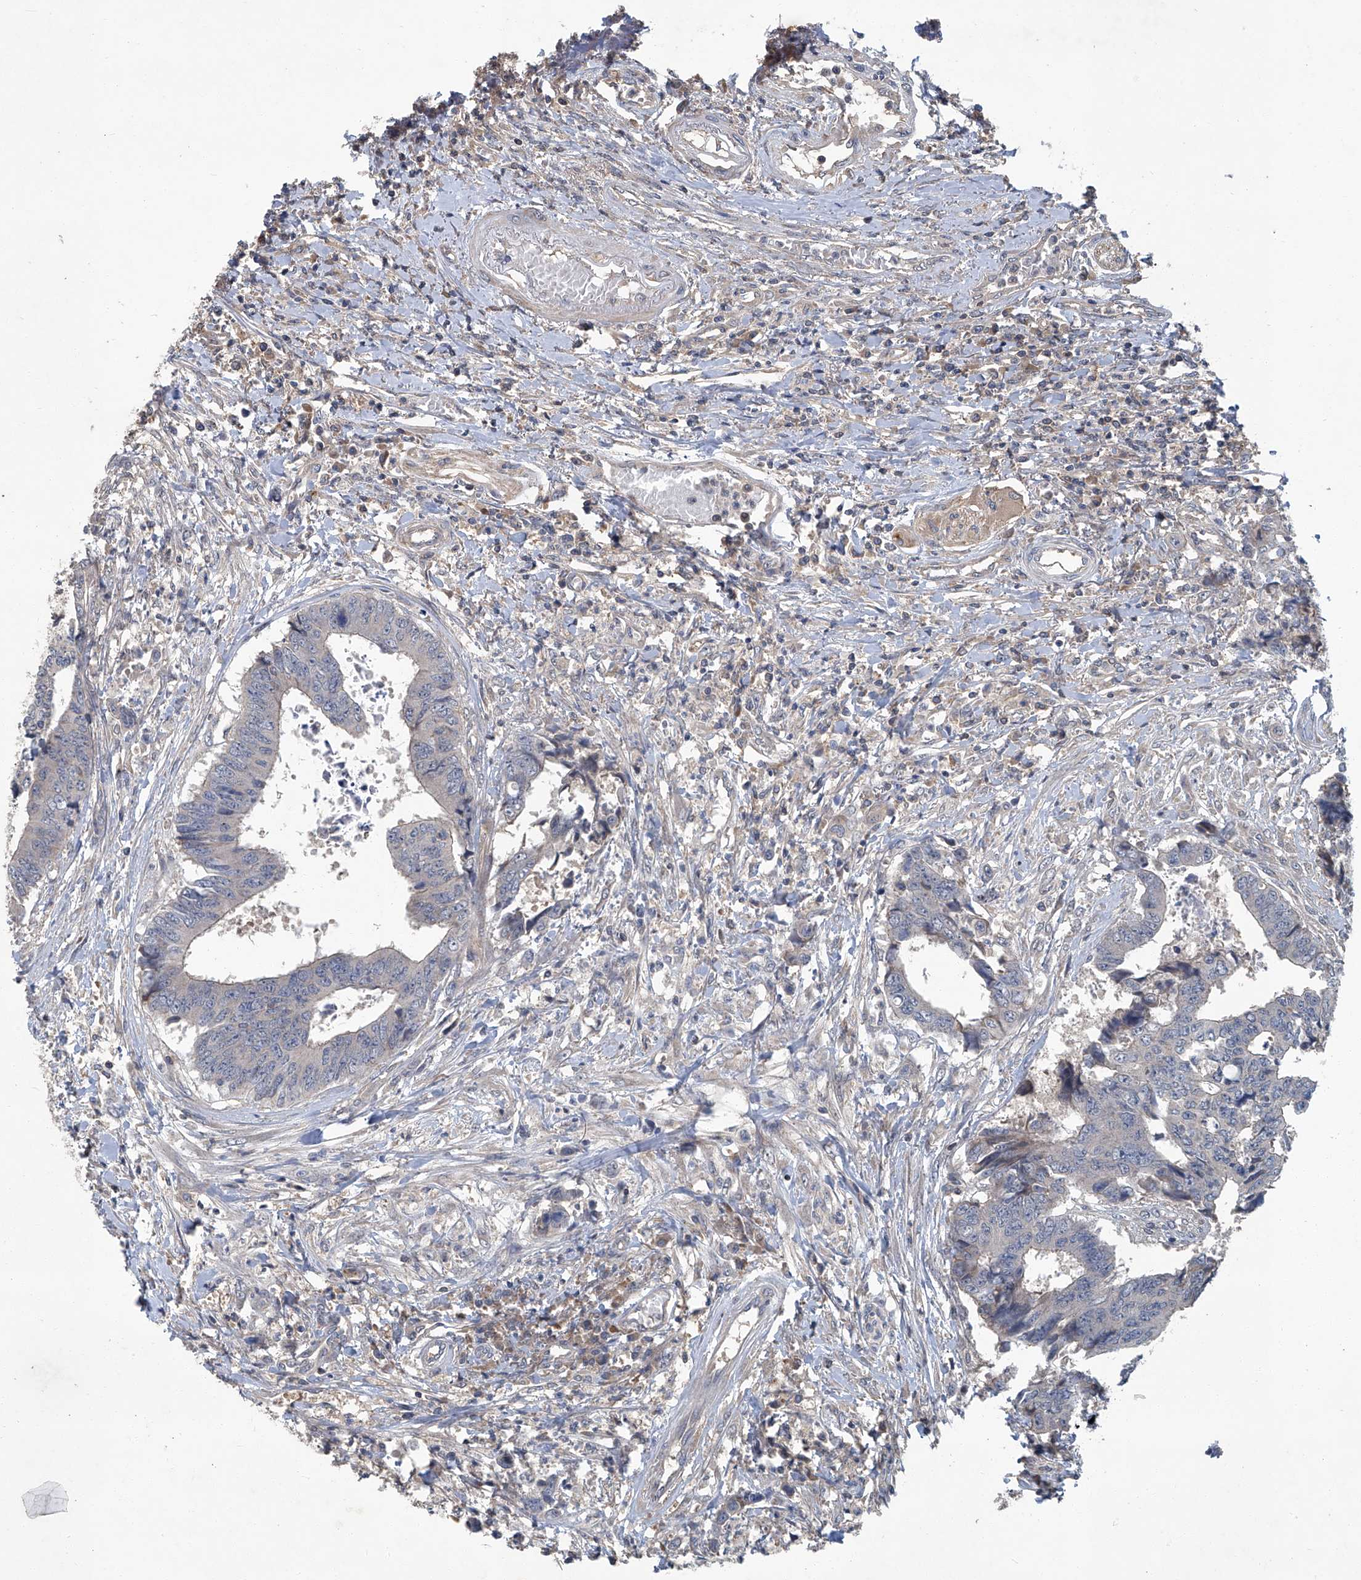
{"staining": {"intensity": "negative", "quantity": "none", "location": "none"}, "tissue": "colorectal cancer", "cell_type": "Tumor cells", "image_type": "cancer", "snomed": [{"axis": "morphology", "description": "Adenocarcinoma, NOS"}, {"axis": "topography", "description": "Rectum"}], "caption": "Colorectal cancer was stained to show a protein in brown. There is no significant expression in tumor cells. (DAB immunohistochemistry (IHC) visualized using brightfield microscopy, high magnification).", "gene": "ANKRD34A", "patient": {"sex": "male", "age": 84}}